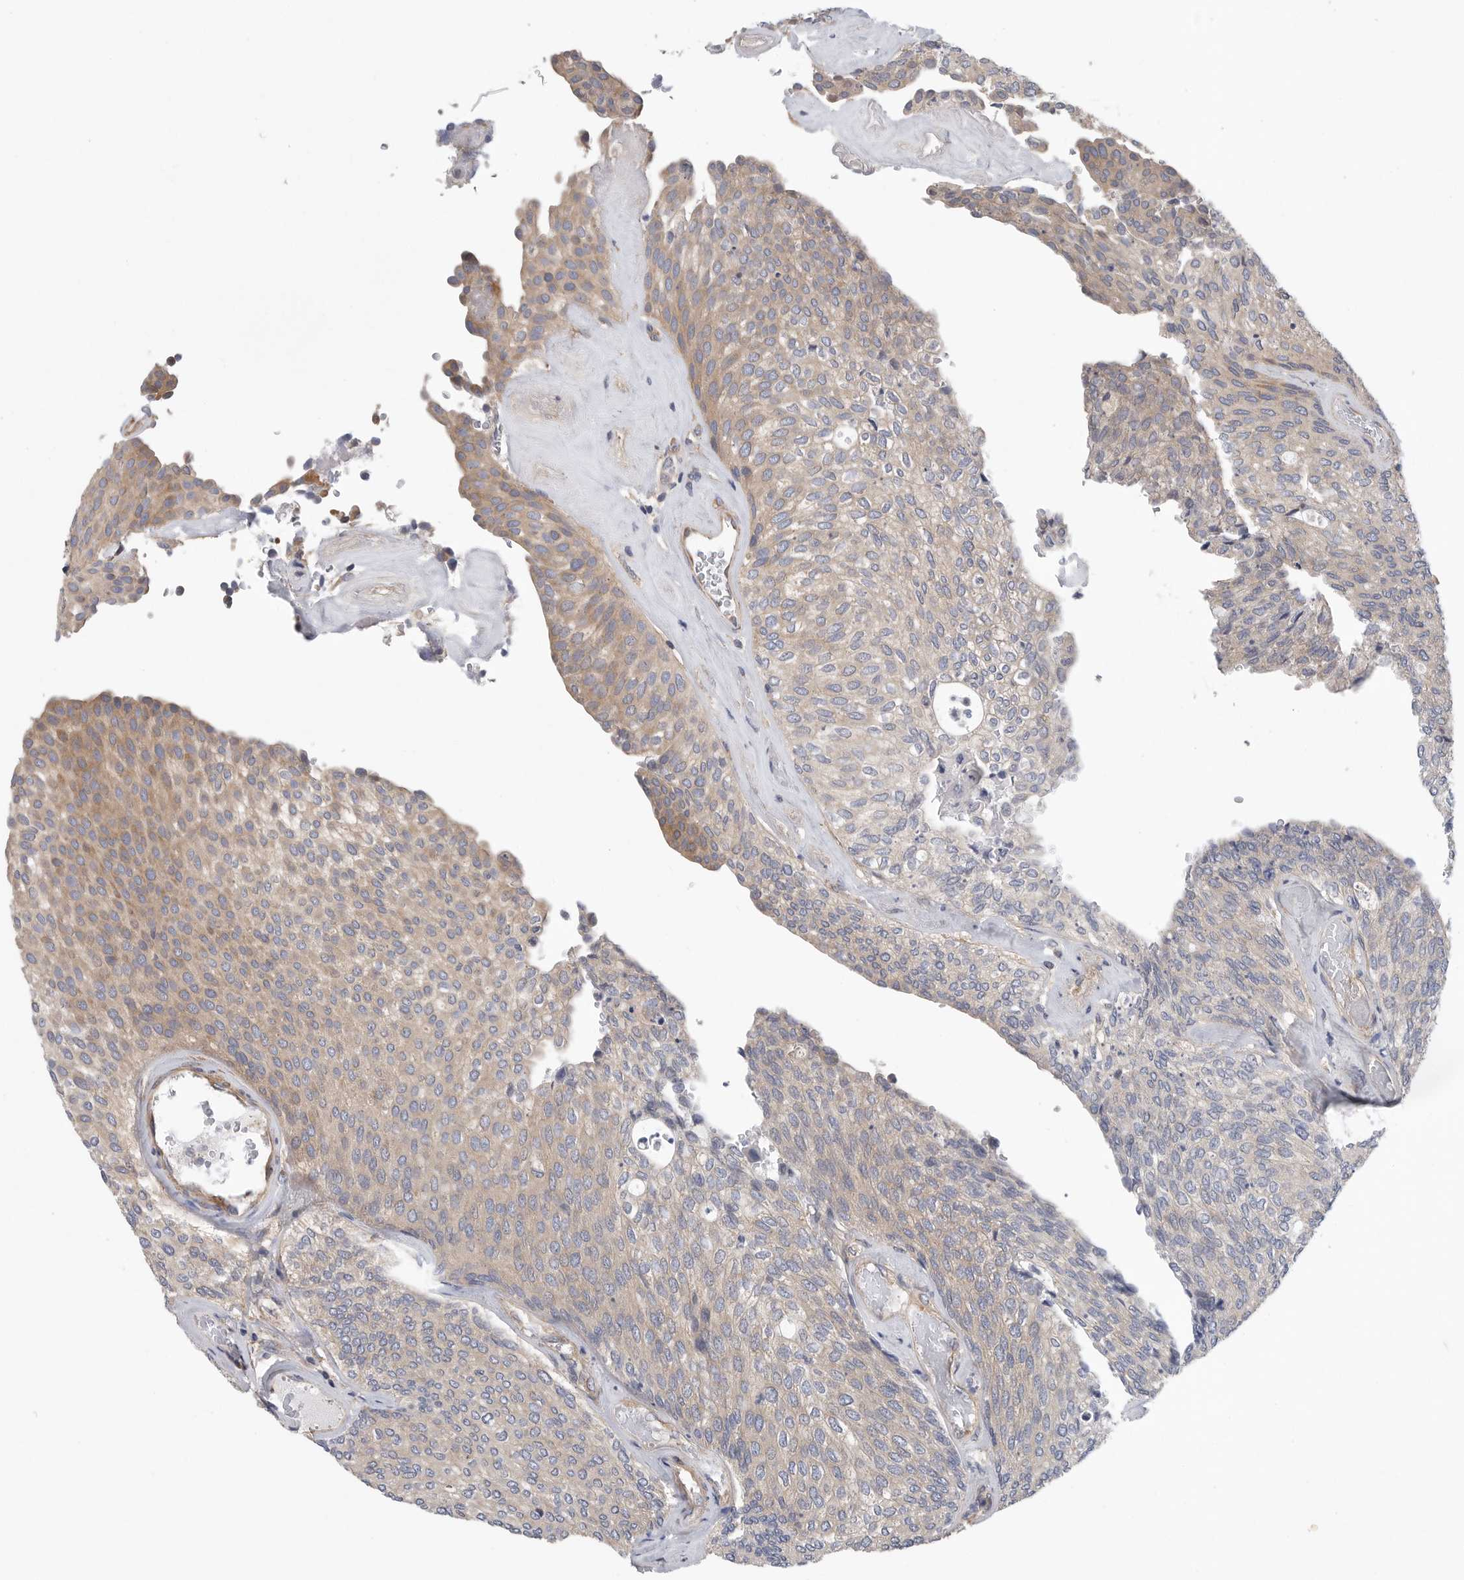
{"staining": {"intensity": "moderate", "quantity": "<25%", "location": "cytoplasmic/membranous"}, "tissue": "urothelial cancer", "cell_type": "Tumor cells", "image_type": "cancer", "snomed": [{"axis": "morphology", "description": "Urothelial carcinoma, Low grade"}, {"axis": "topography", "description": "Urinary bladder"}], "caption": "Low-grade urothelial carcinoma stained with immunohistochemistry exhibits moderate cytoplasmic/membranous positivity in about <25% of tumor cells. (DAB = brown stain, brightfield microscopy at high magnification).", "gene": "OXR1", "patient": {"sex": "female", "age": 79}}